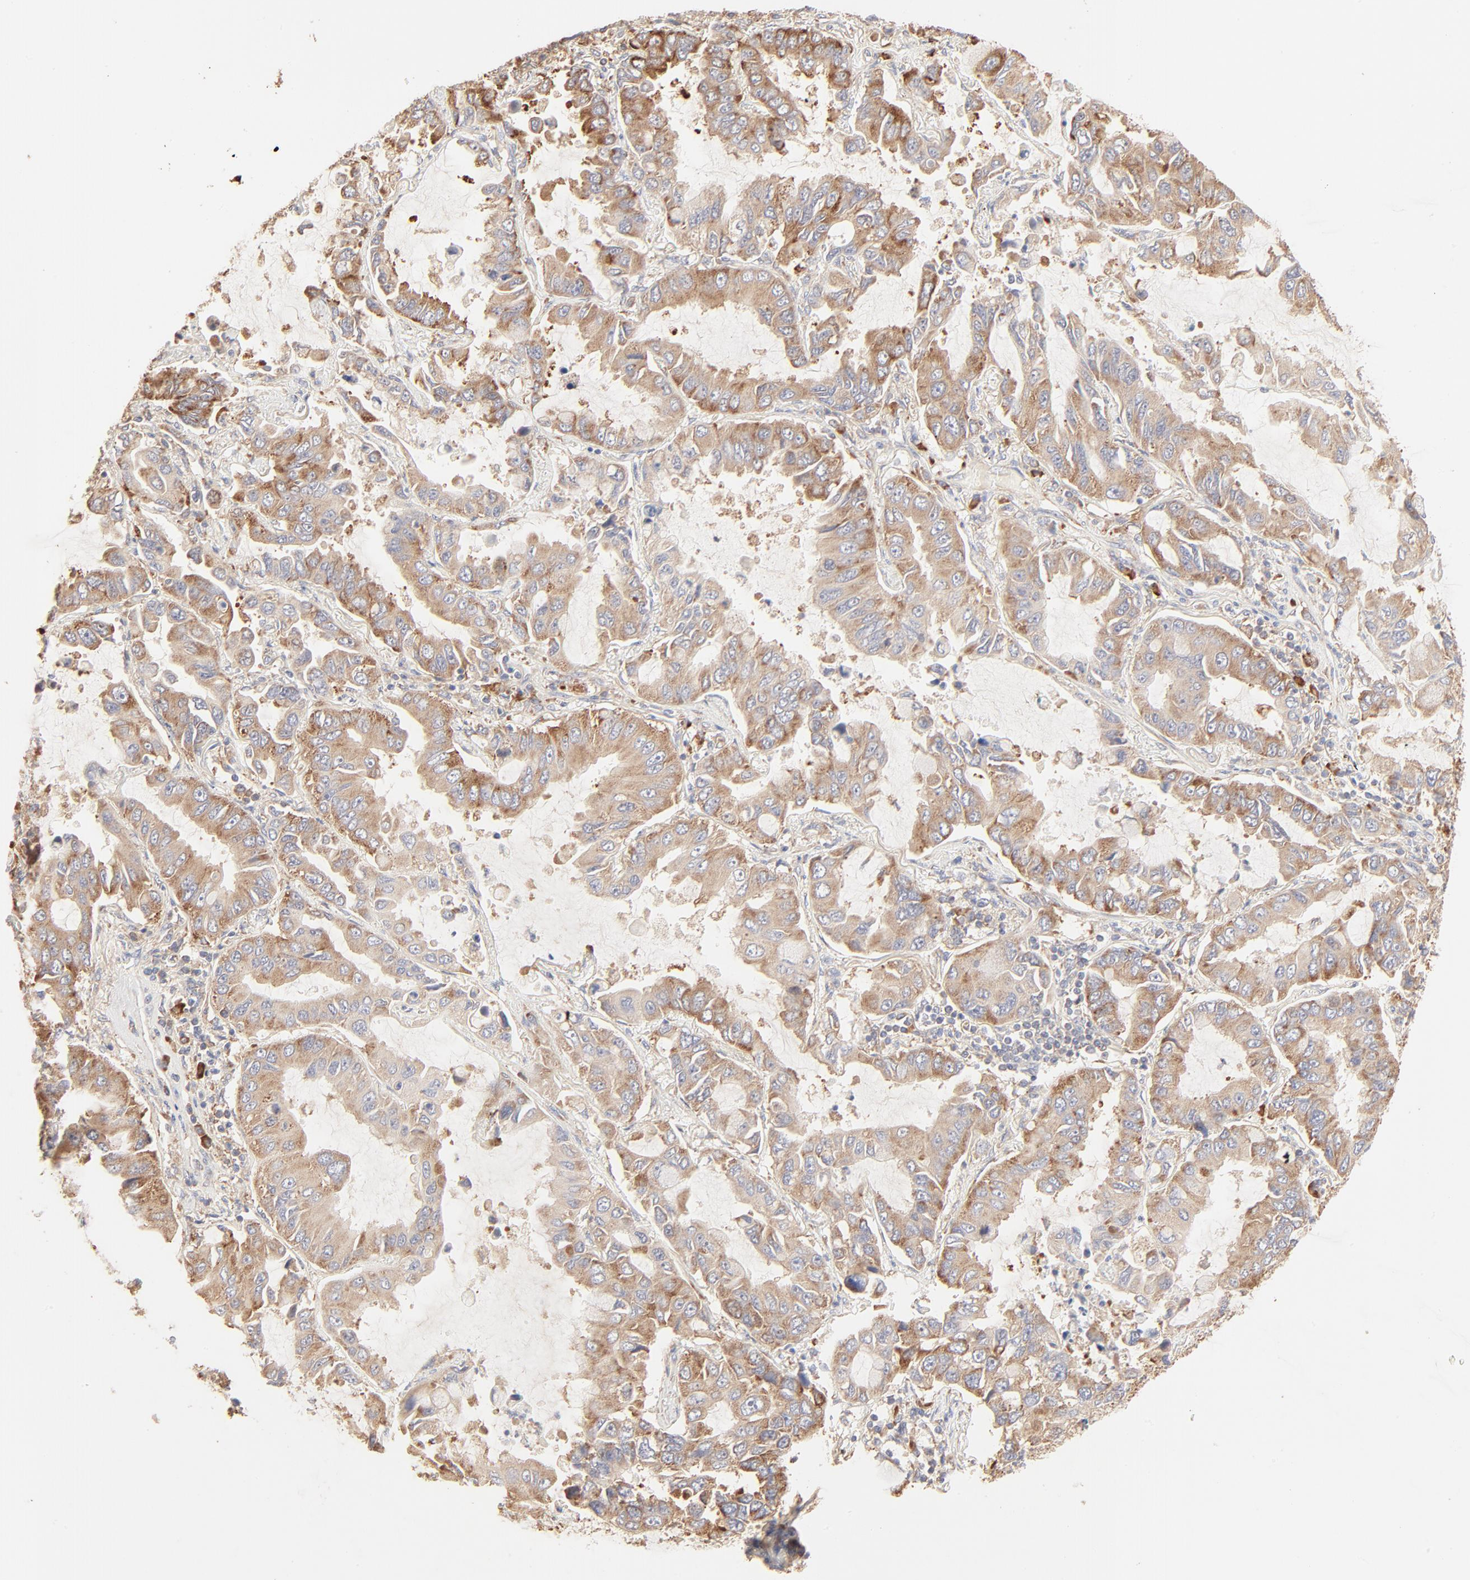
{"staining": {"intensity": "moderate", "quantity": ">75%", "location": "cytoplasmic/membranous"}, "tissue": "lung cancer", "cell_type": "Tumor cells", "image_type": "cancer", "snomed": [{"axis": "morphology", "description": "Adenocarcinoma, NOS"}, {"axis": "topography", "description": "Lung"}], "caption": "Immunohistochemistry (IHC) staining of lung cancer, which demonstrates medium levels of moderate cytoplasmic/membranous staining in approximately >75% of tumor cells indicating moderate cytoplasmic/membranous protein positivity. The staining was performed using DAB (brown) for protein detection and nuclei were counterstained in hematoxylin (blue).", "gene": "RPS20", "patient": {"sex": "male", "age": 64}}